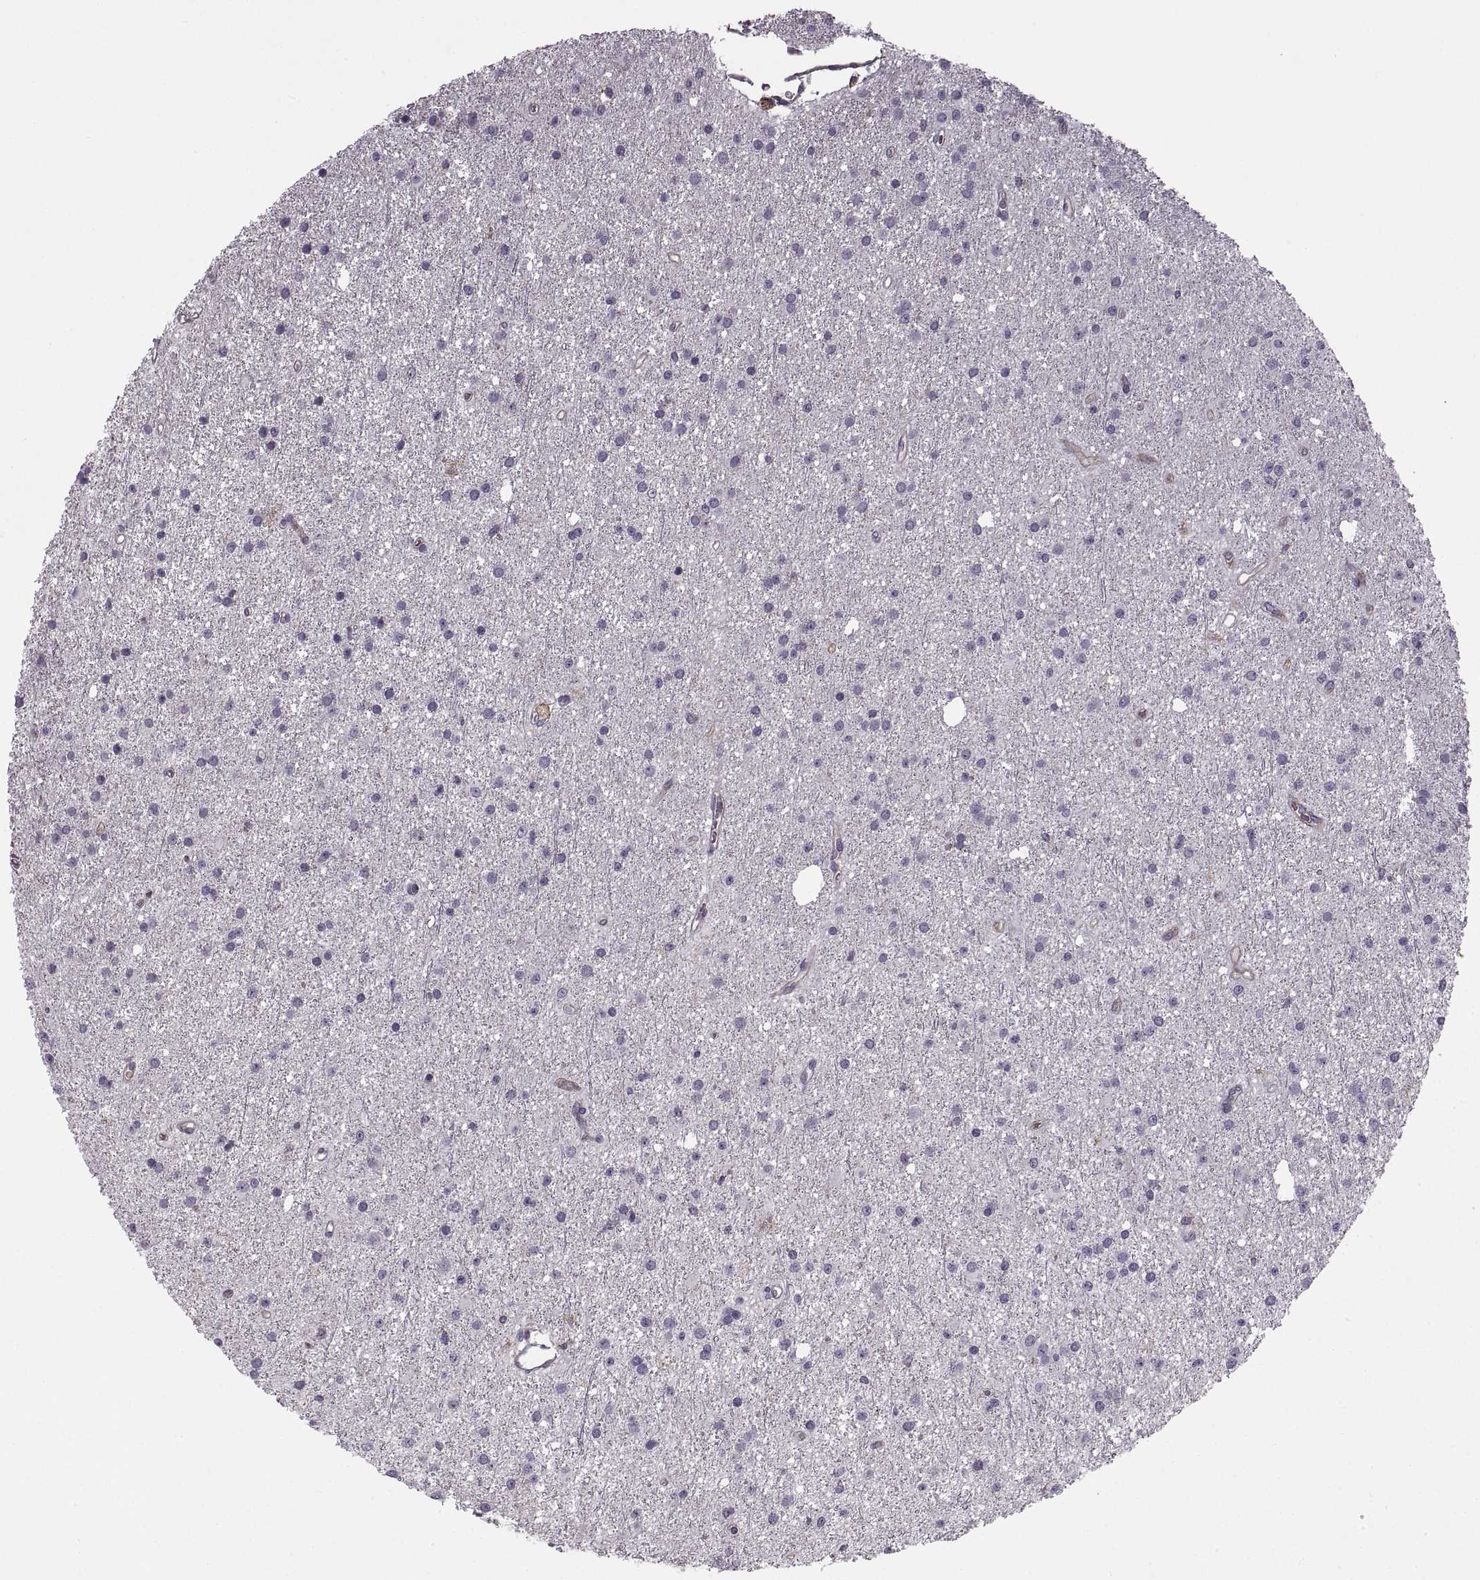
{"staining": {"intensity": "negative", "quantity": "none", "location": "none"}, "tissue": "glioma", "cell_type": "Tumor cells", "image_type": "cancer", "snomed": [{"axis": "morphology", "description": "Glioma, malignant, Low grade"}, {"axis": "topography", "description": "Brain"}], "caption": "Glioma stained for a protein using immunohistochemistry (IHC) reveals no expression tumor cells.", "gene": "RALB", "patient": {"sex": "male", "age": 27}}